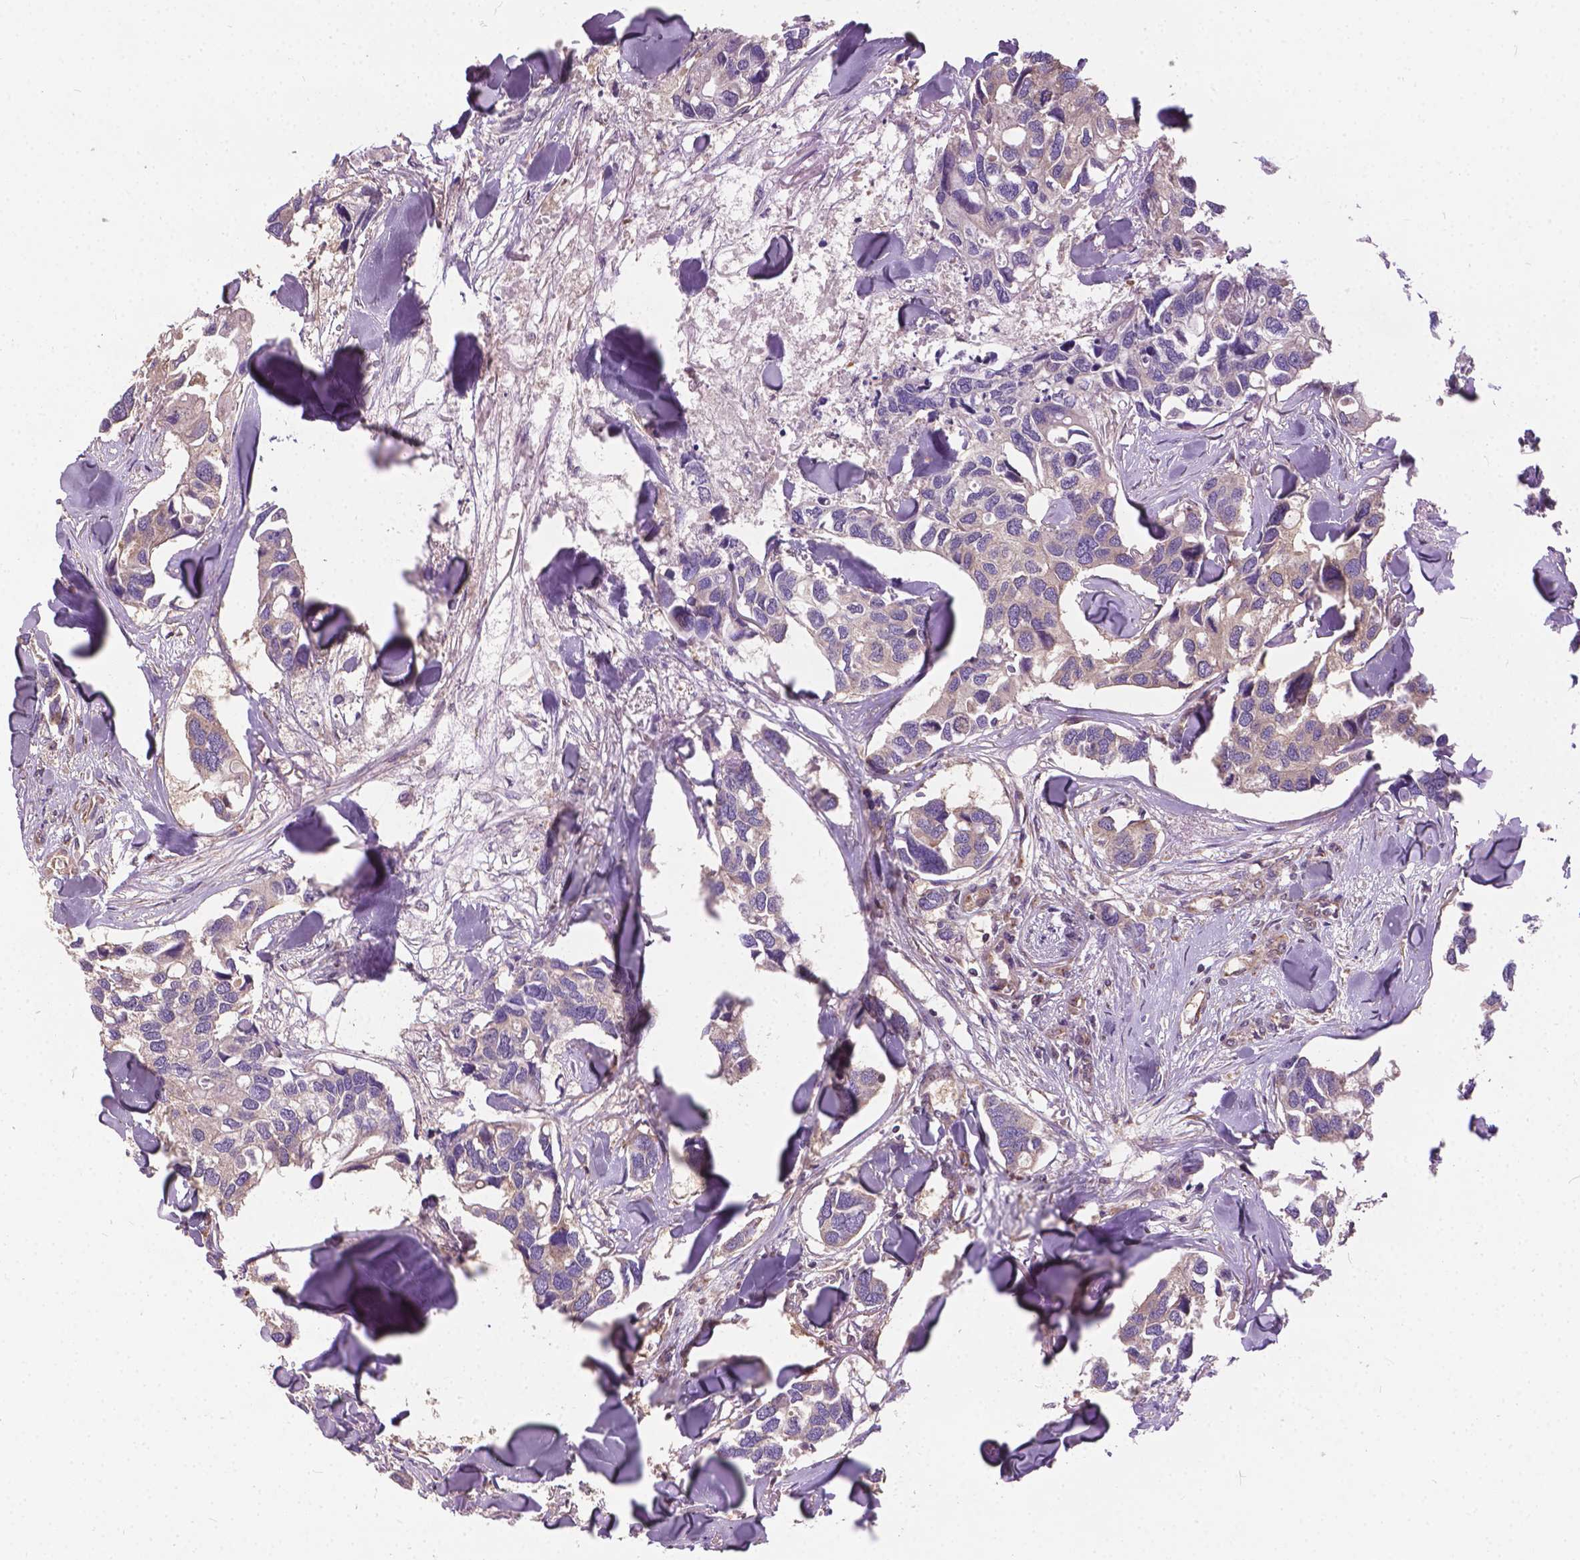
{"staining": {"intensity": "negative", "quantity": "none", "location": "none"}, "tissue": "breast cancer", "cell_type": "Tumor cells", "image_type": "cancer", "snomed": [{"axis": "morphology", "description": "Duct carcinoma"}, {"axis": "topography", "description": "Breast"}], "caption": "Breast invasive ductal carcinoma stained for a protein using immunohistochemistry (IHC) shows no expression tumor cells.", "gene": "MZT1", "patient": {"sex": "female", "age": 83}}